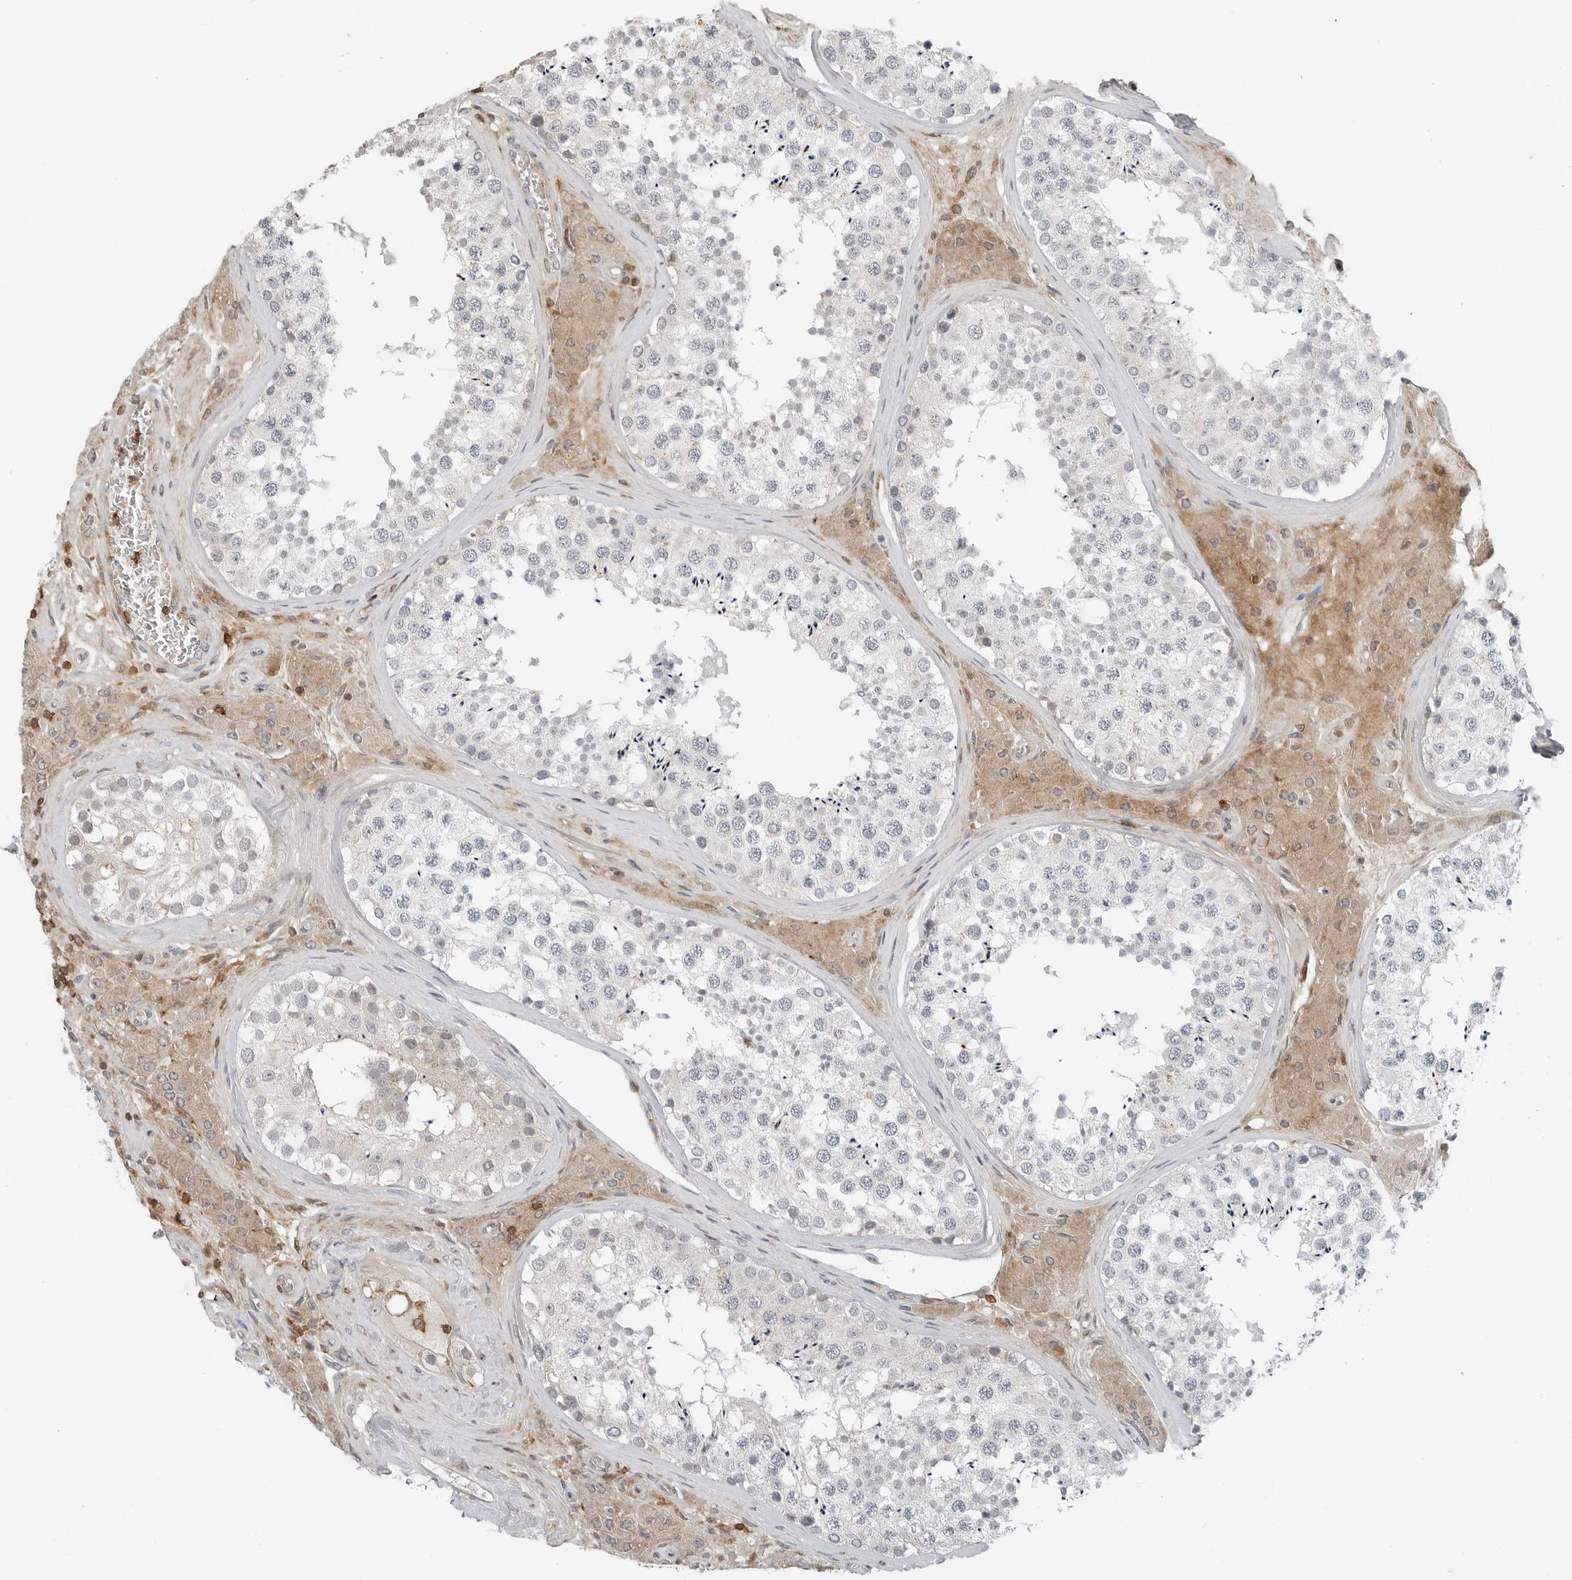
{"staining": {"intensity": "negative", "quantity": "none", "location": "none"}, "tissue": "testis", "cell_type": "Cells in seminiferous ducts", "image_type": "normal", "snomed": [{"axis": "morphology", "description": "Normal tissue, NOS"}, {"axis": "topography", "description": "Testis"}], "caption": "Immunohistochemistry (IHC) photomicrograph of normal human testis stained for a protein (brown), which reveals no staining in cells in seminiferous ducts. (DAB (3,3'-diaminobenzidine) IHC, high magnification).", "gene": "LEFTY2", "patient": {"sex": "male", "age": 46}}